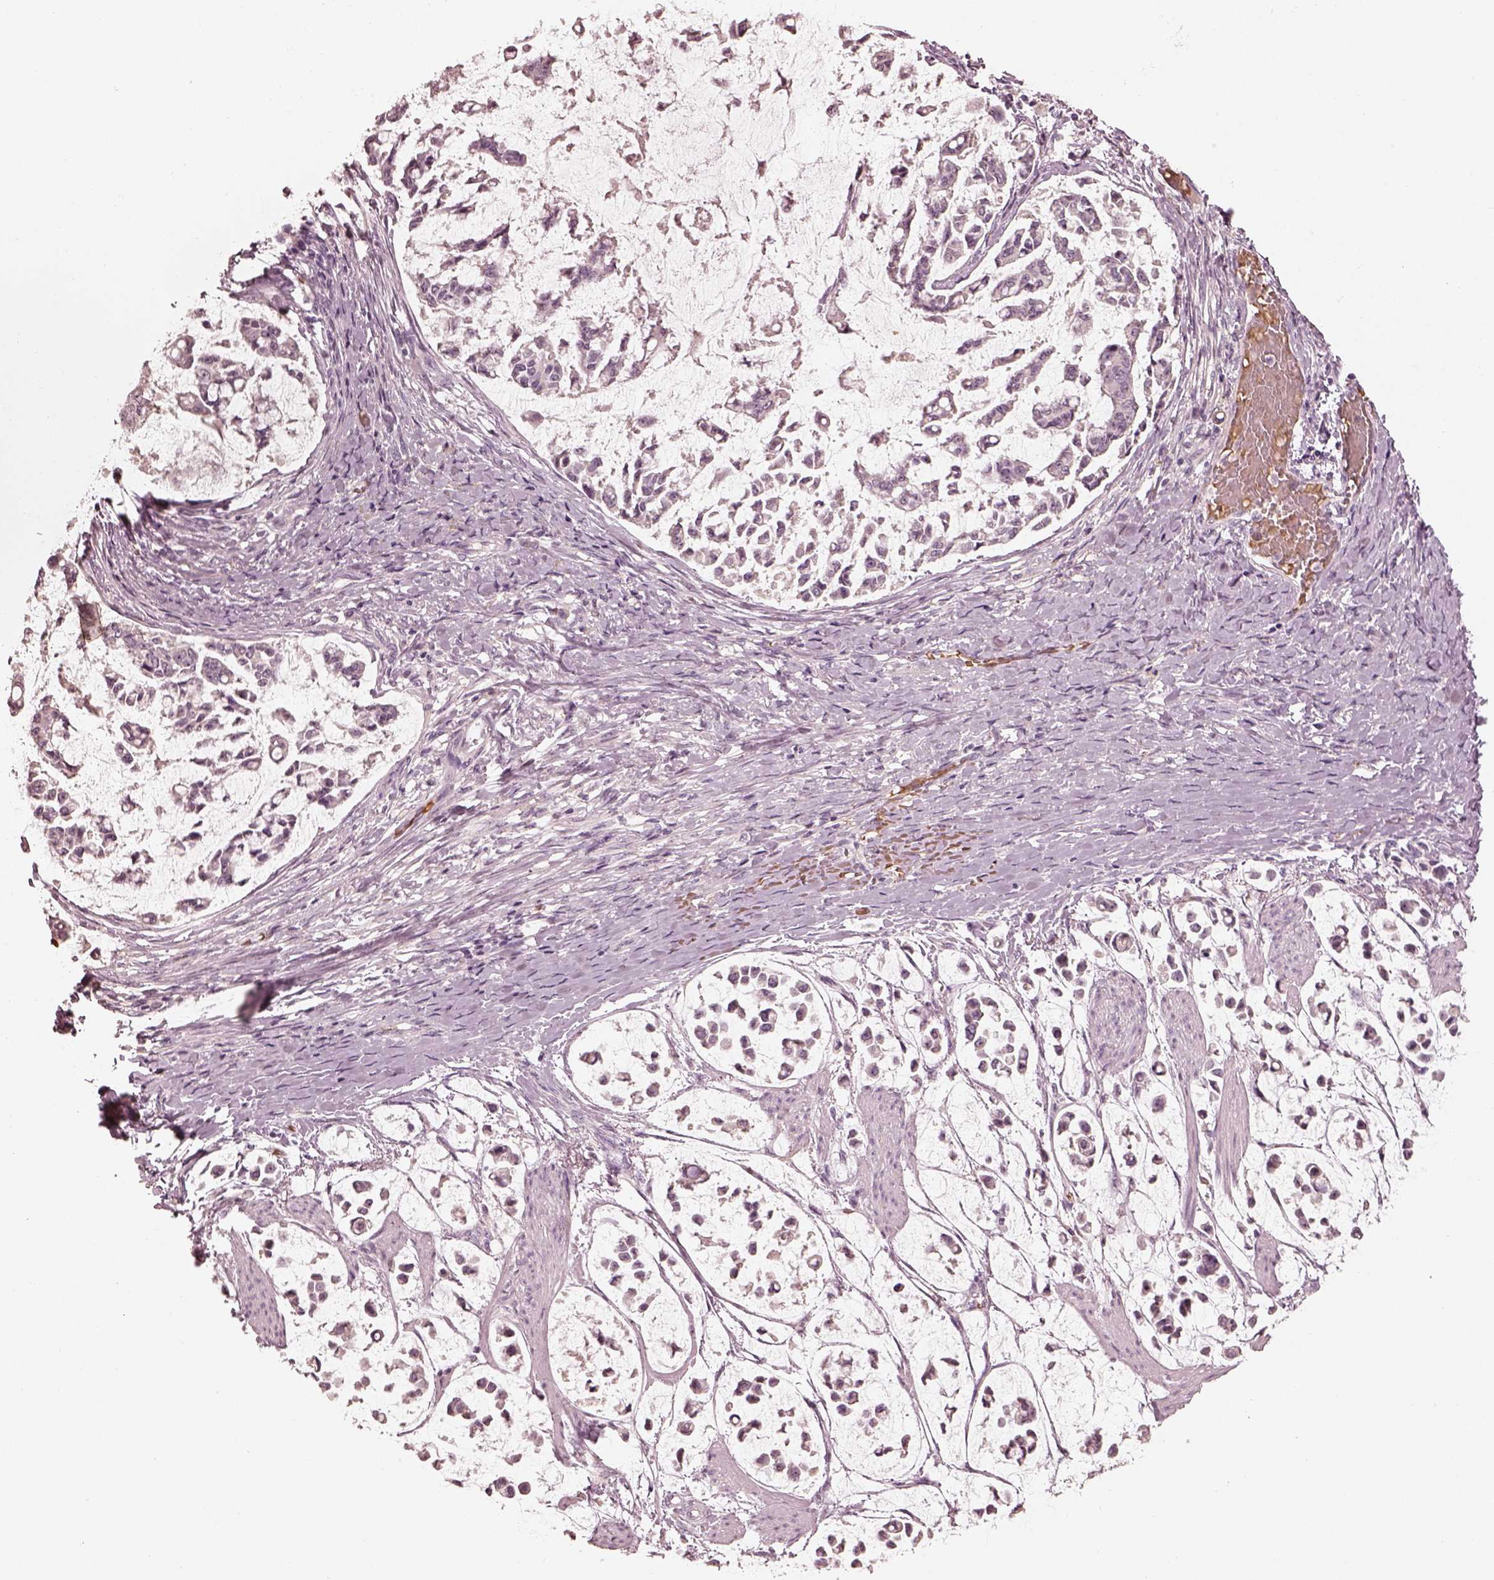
{"staining": {"intensity": "negative", "quantity": "none", "location": "none"}, "tissue": "stomach cancer", "cell_type": "Tumor cells", "image_type": "cancer", "snomed": [{"axis": "morphology", "description": "Adenocarcinoma, NOS"}, {"axis": "topography", "description": "Stomach"}], "caption": "Stomach adenocarcinoma was stained to show a protein in brown. There is no significant expression in tumor cells.", "gene": "ANKLE1", "patient": {"sex": "male", "age": 82}}